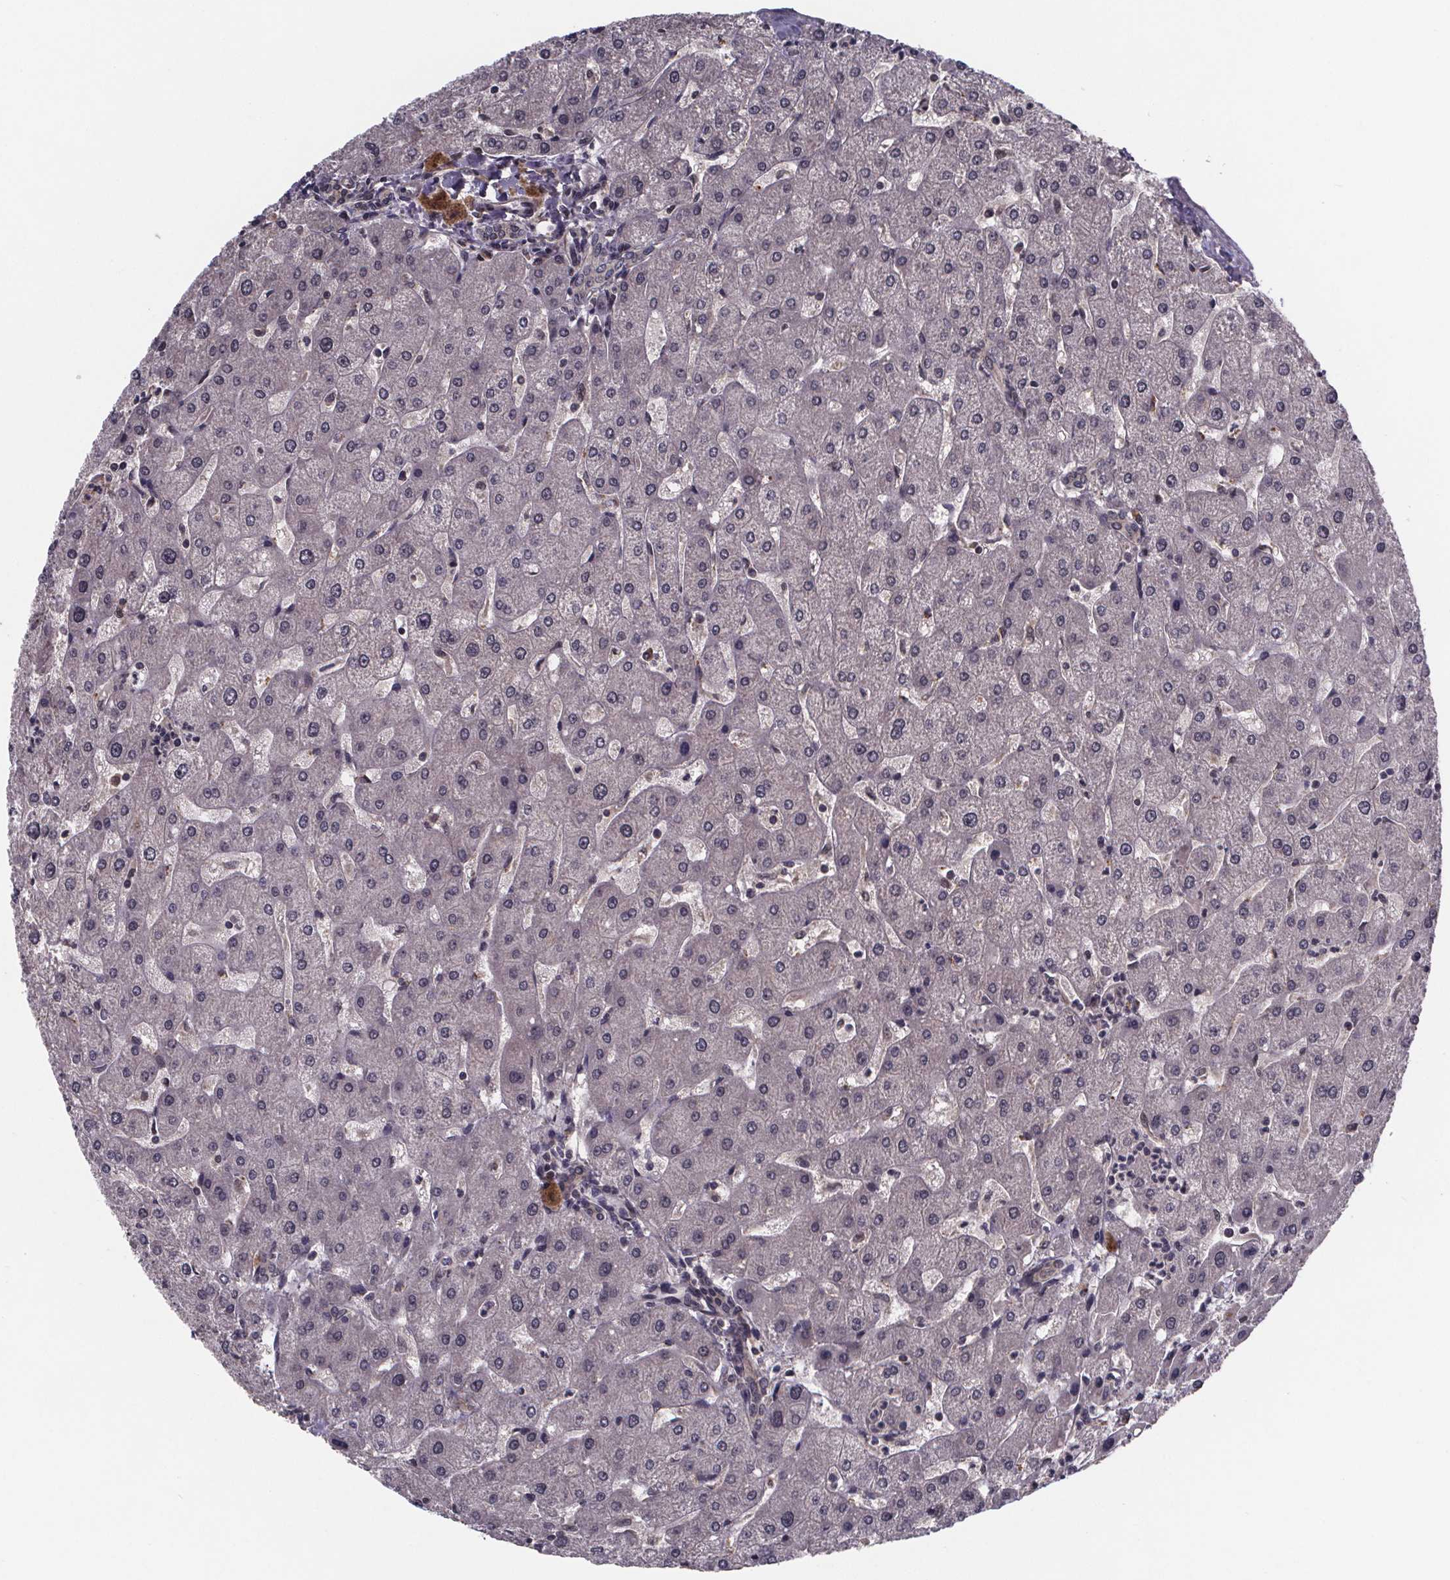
{"staining": {"intensity": "weak", "quantity": "25%-75%", "location": "cytoplasmic/membranous"}, "tissue": "liver", "cell_type": "Cholangiocytes", "image_type": "normal", "snomed": [{"axis": "morphology", "description": "Normal tissue, NOS"}, {"axis": "topography", "description": "Liver"}], "caption": "Liver stained with immunohistochemistry reveals weak cytoplasmic/membranous staining in approximately 25%-75% of cholangiocytes.", "gene": "FN3KRP", "patient": {"sex": "male", "age": 67}}